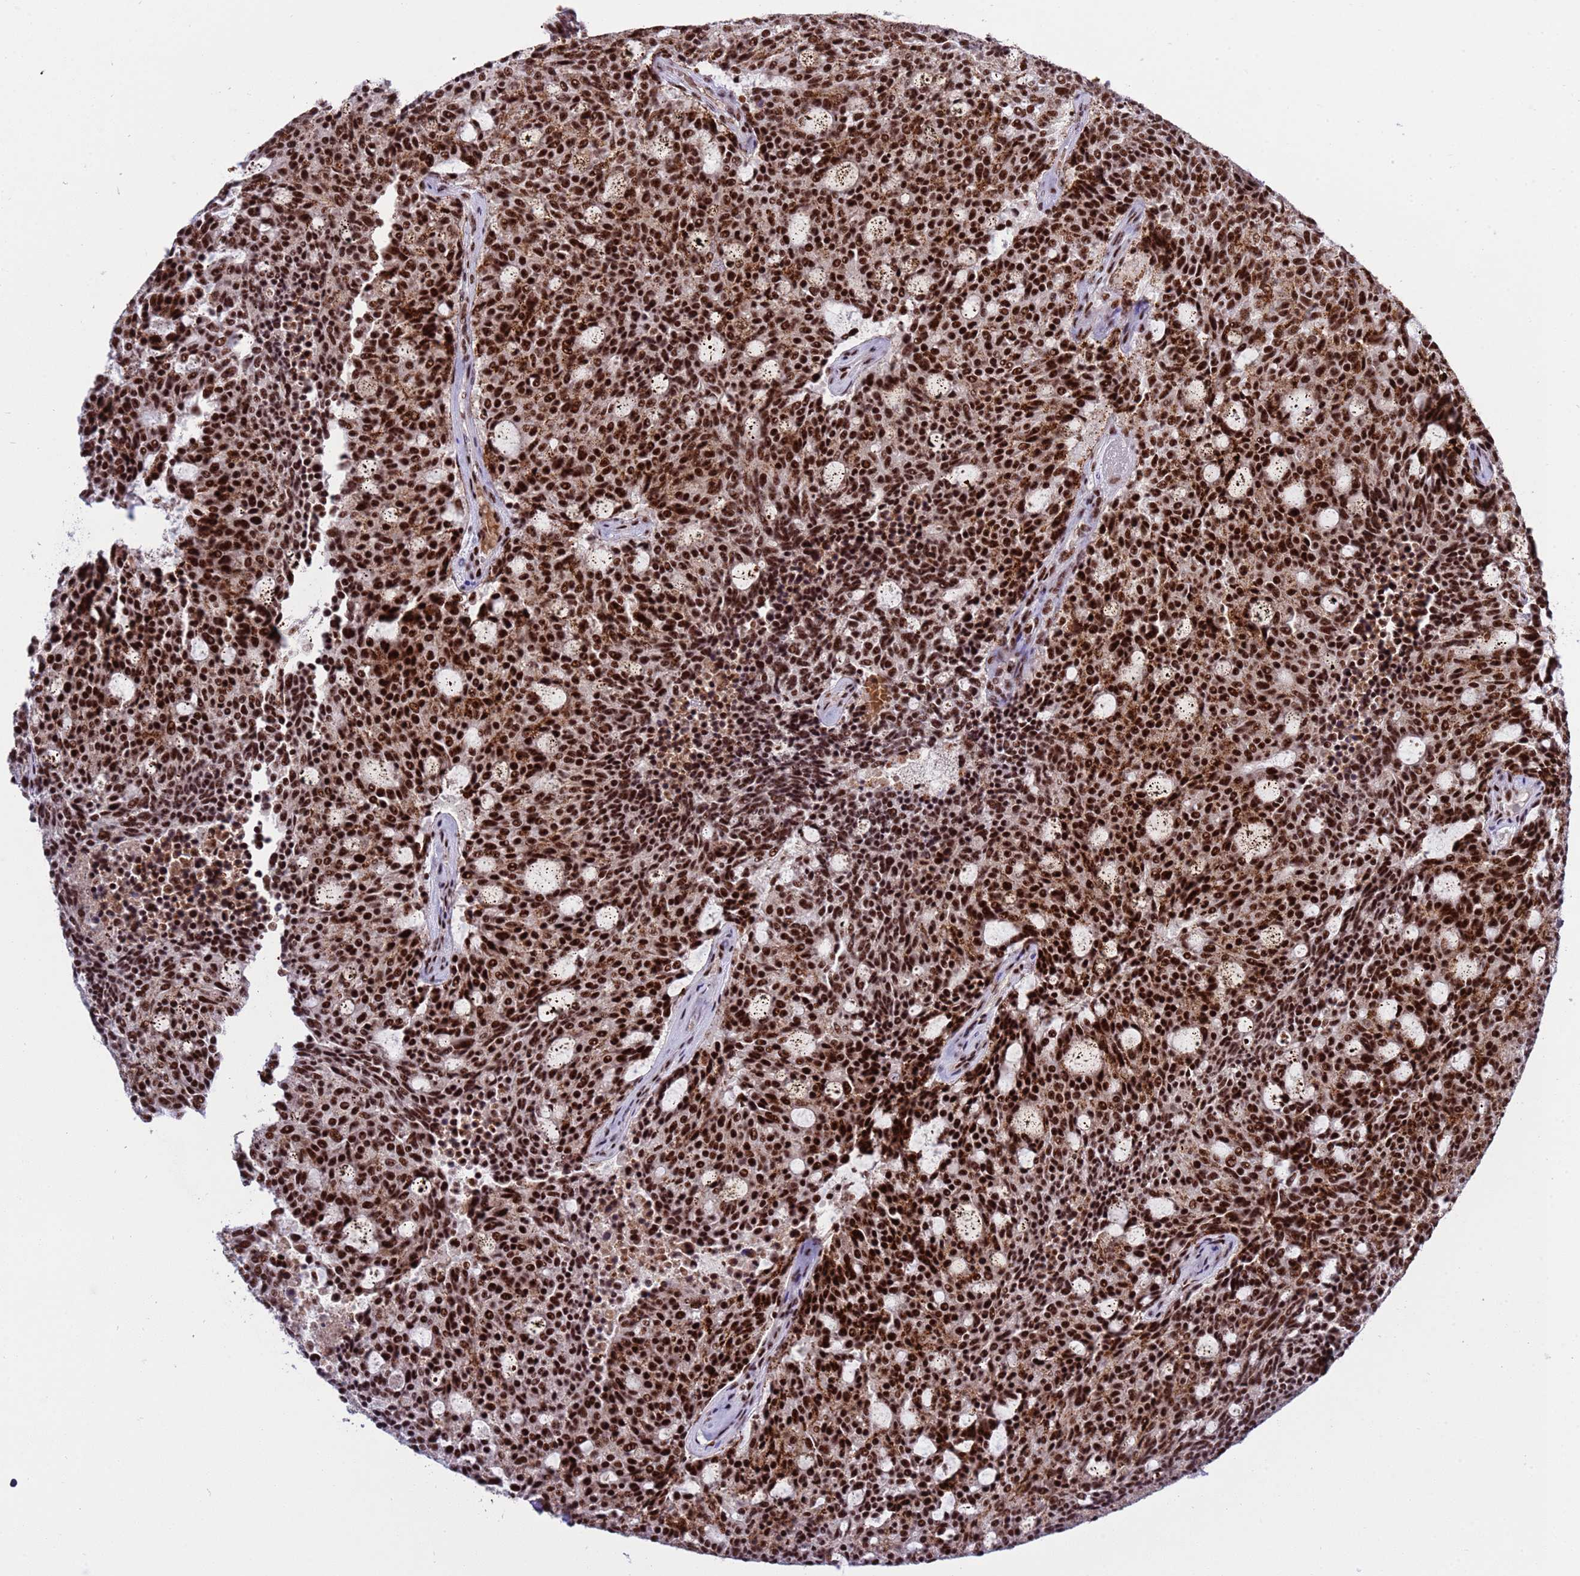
{"staining": {"intensity": "strong", "quantity": ">75%", "location": "nuclear"}, "tissue": "carcinoid", "cell_type": "Tumor cells", "image_type": "cancer", "snomed": [{"axis": "morphology", "description": "Carcinoid, malignant, NOS"}, {"axis": "topography", "description": "Pancreas"}], "caption": "Brown immunohistochemical staining in human carcinoid (malignant) shows strong nuclear expression in approximately >75% of tumor cells.", "gene": "THOC2", "patient": {"sex": "female", "age": 54}}